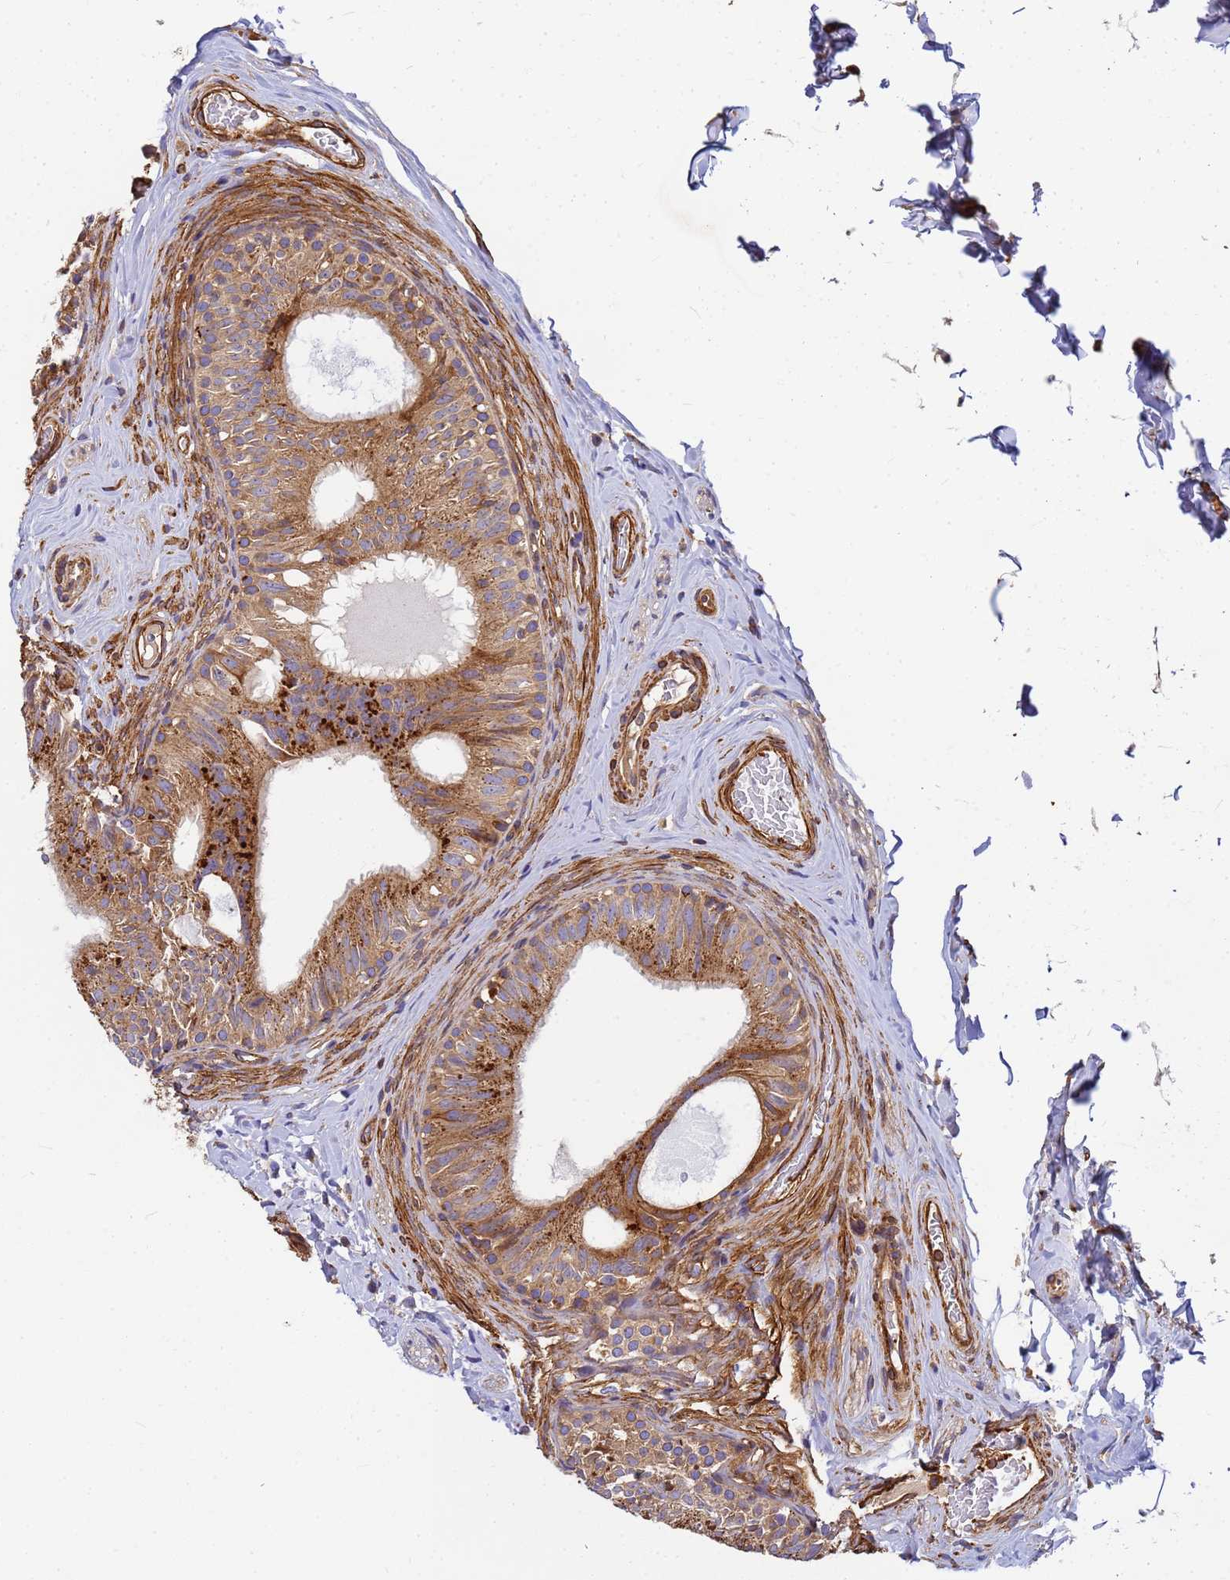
{"staining": {"intensity": "moderate", "quantity": ">75%", "location": "cytoplasmic/membranous"}, "tissue": "epididymis", "cell_type": "Glandular cells", "image_type": "normal", "snomed": [{"axis": "morphology", "description": "Normal tissue, NOS"}, {"axis": "topography", "description": "Epididymis"}], "caption": "A brown stain highlights moderate cytoplasmic/membranous positivity of a protein in glandular cells of unremarkable human epididymis. The protein of interest is shown in brown color, while the nuclei are stained blue.", "gene": "C2CD5", "patient": {"sex": "male", "age": 34}}